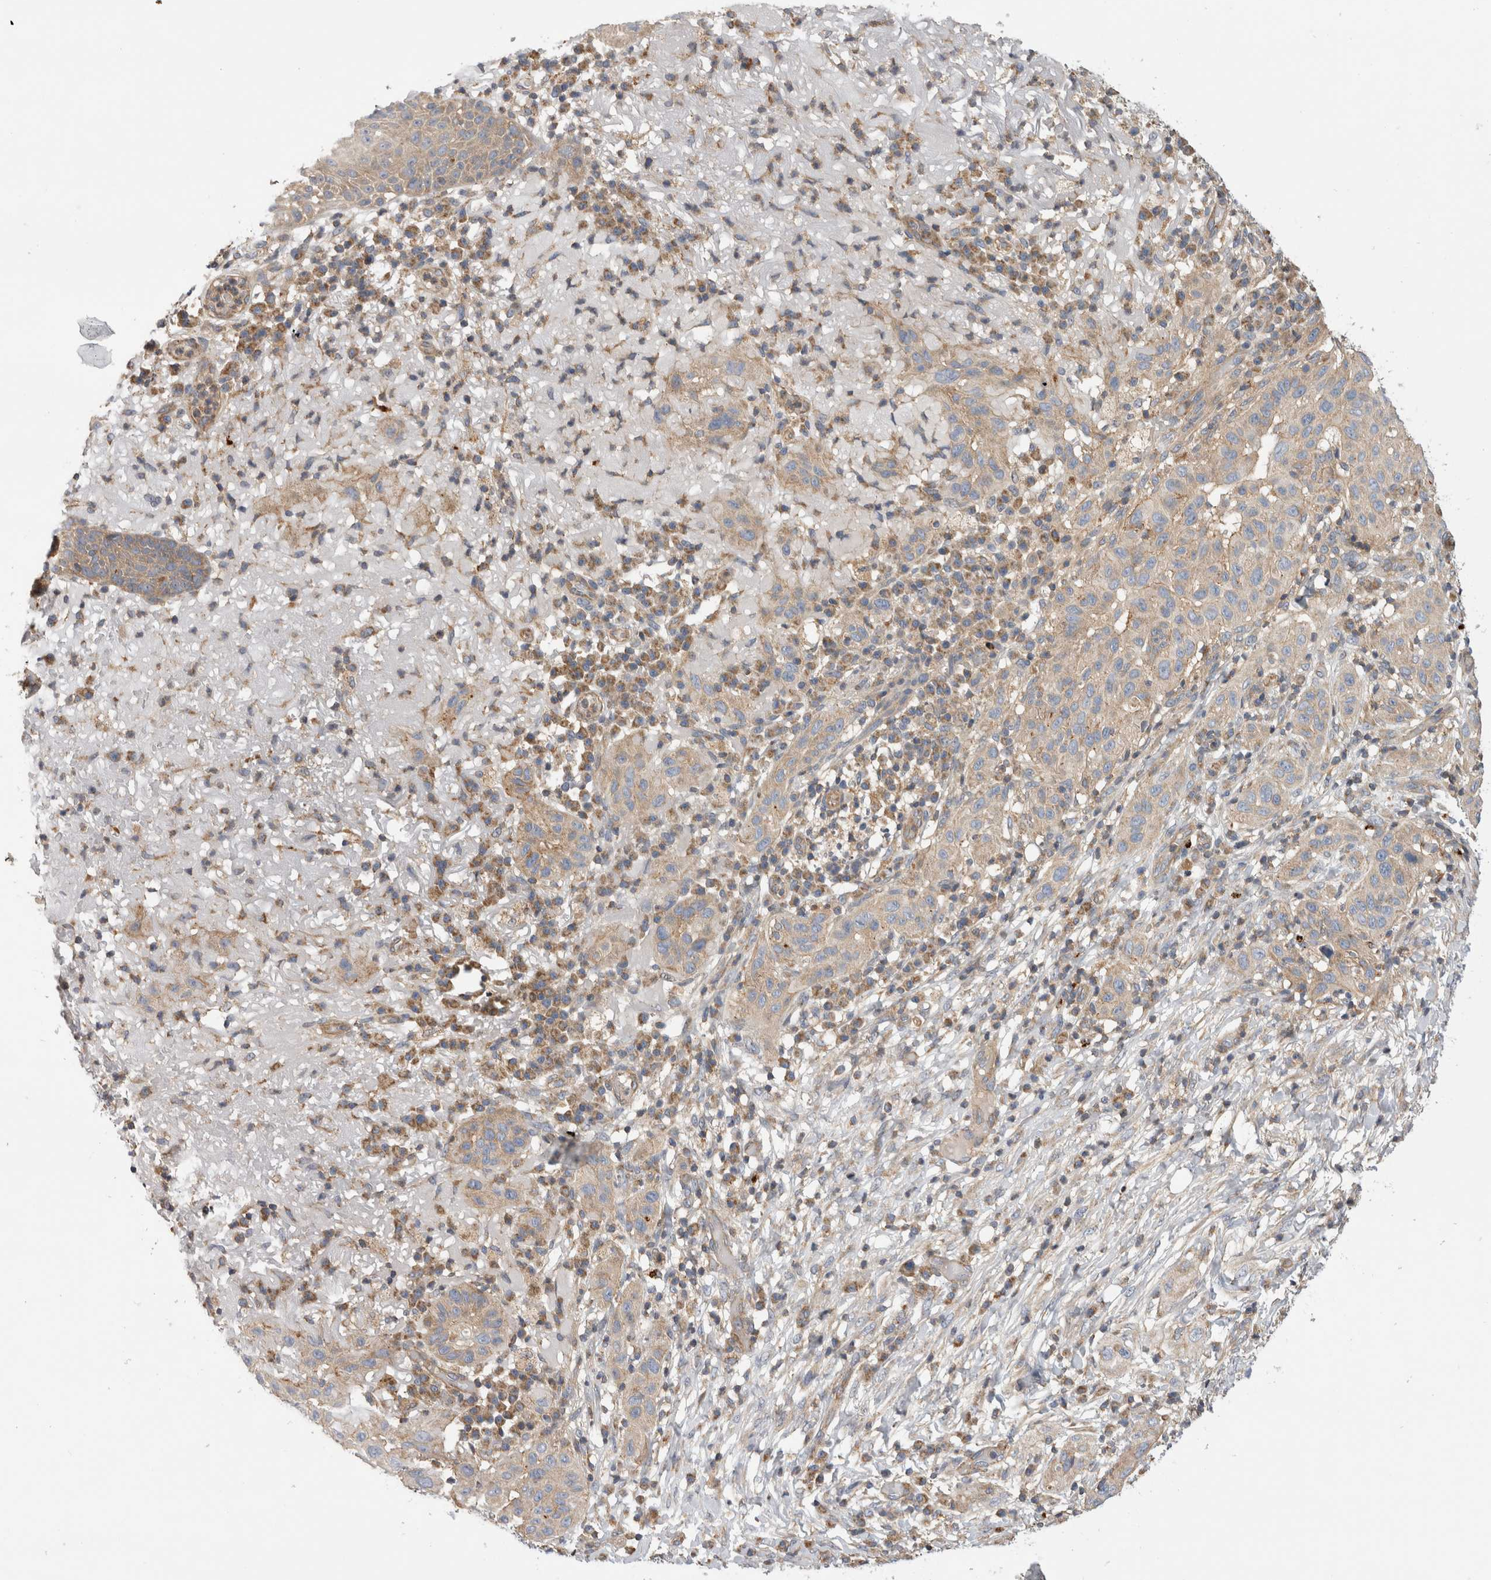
{"staining": {"intensity": "weak", "quantity": ">75%", "location": "cytoplasmic/membranous"}, "tissue": "skin cancer", "cell_type": "Tumor cells", "image_type": "cancer", "snomed": [{"axis": "morphology", "description": "Normal tissue, NOS"}, {"axis": "morphology", "description": "Squamous cell carcinoma, NOS"}, {"axis": "topography", "description": "Skin"}], "caption": "Immunohistochemical staining of skin squamous cell carcinoma demonstrates weak cytoplasmic/membranous protein positivity in approximately >75% of tumor cells.", "gene": "GRIK2", "patient": {"sex": "female", "age": 96}}